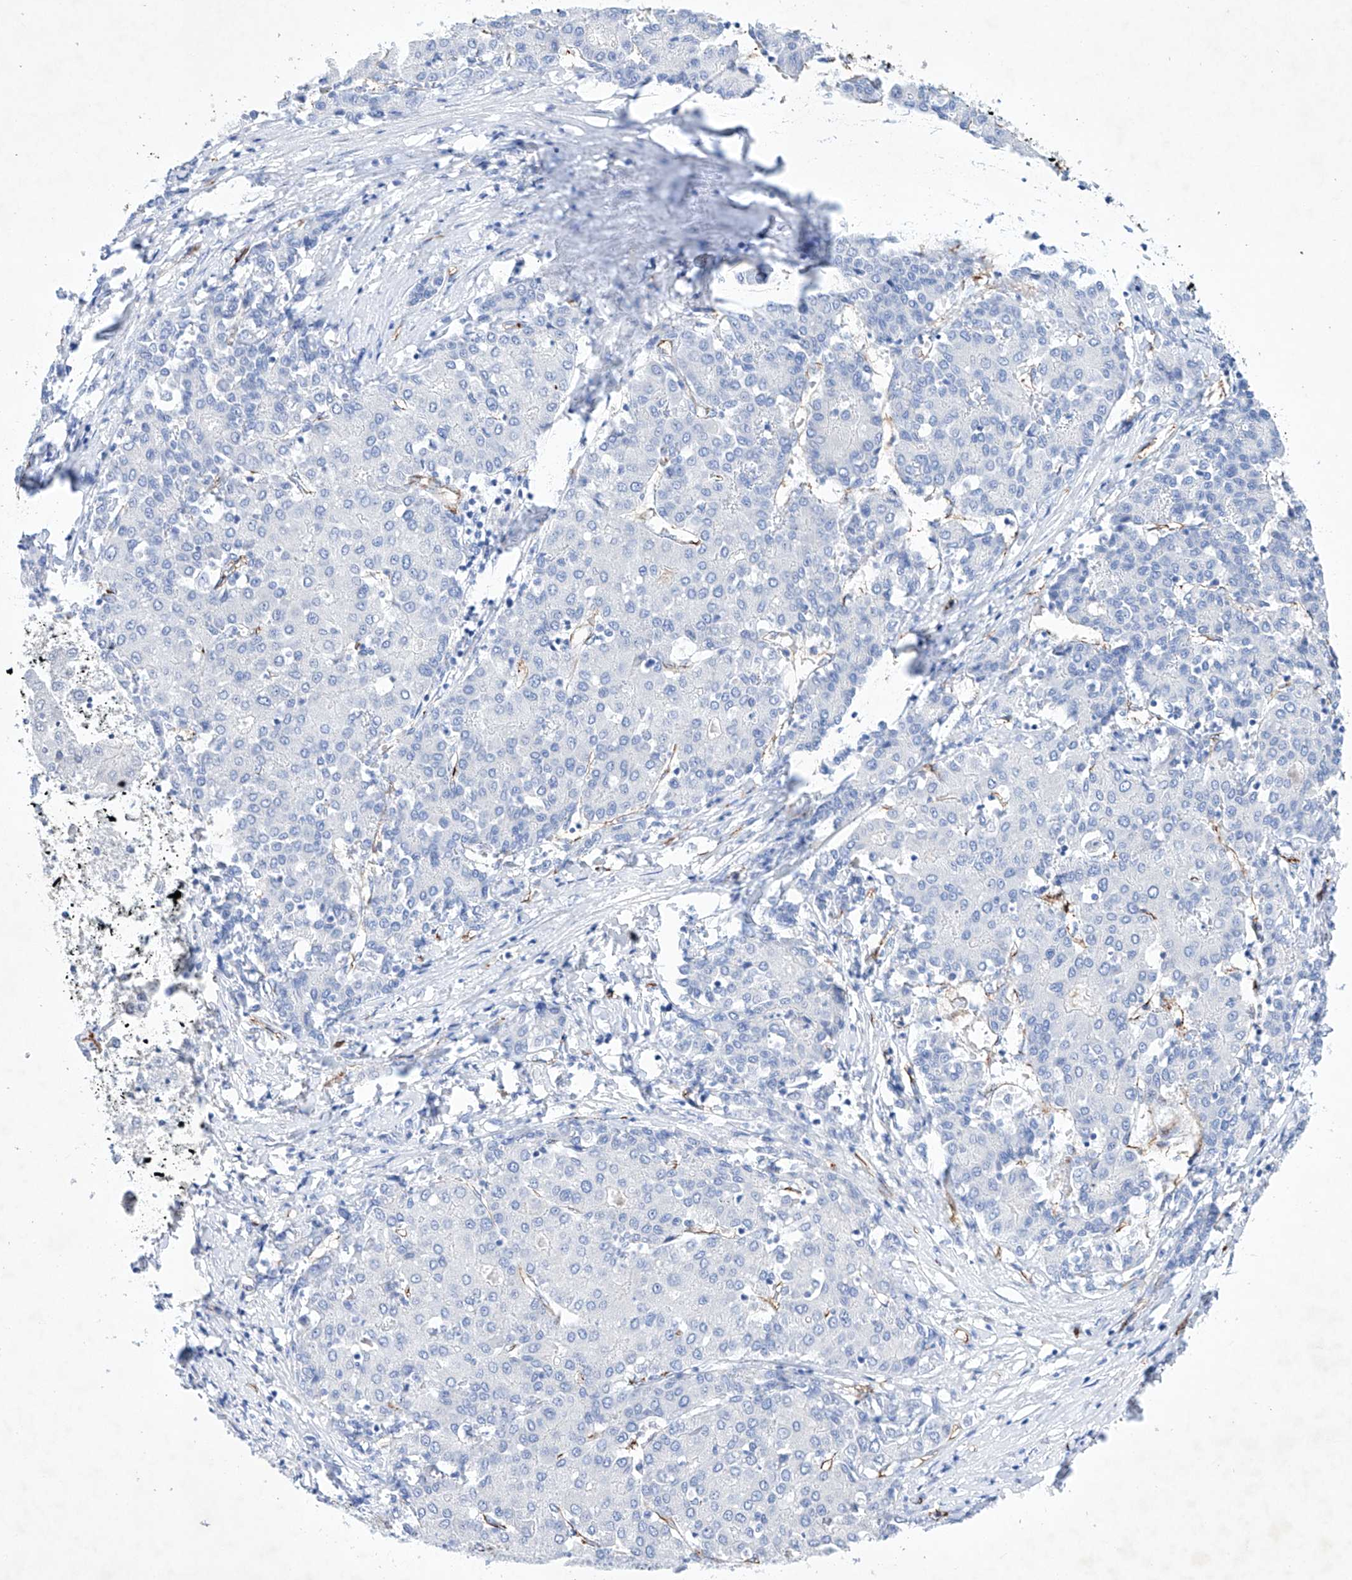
{"staining": {"intensity": "negative", "quantity": "none", "location": "none"}, "tissue": "liver cancer", "cell_type": "Tumor cells", "image_type": "cancer", "snomed": [{"axis": "morphology", "description": "Carcinoma, Hepatocellular, NOS"}, {"axis": "topography", "description": "Liver"}], "caption": "Immunohistochemistry of human hepatocellular carcinoma (liver) displays no expression in tumor cells. The staining was performed using DAB (3,3'-diaminobenzidine) to visualize the protein expression in brown, while the nuclei were stained in blue with hematoxylin (Magnification: 20x).", "gene": "ETV7", "patient": {"sex": "male", "age": 65}}